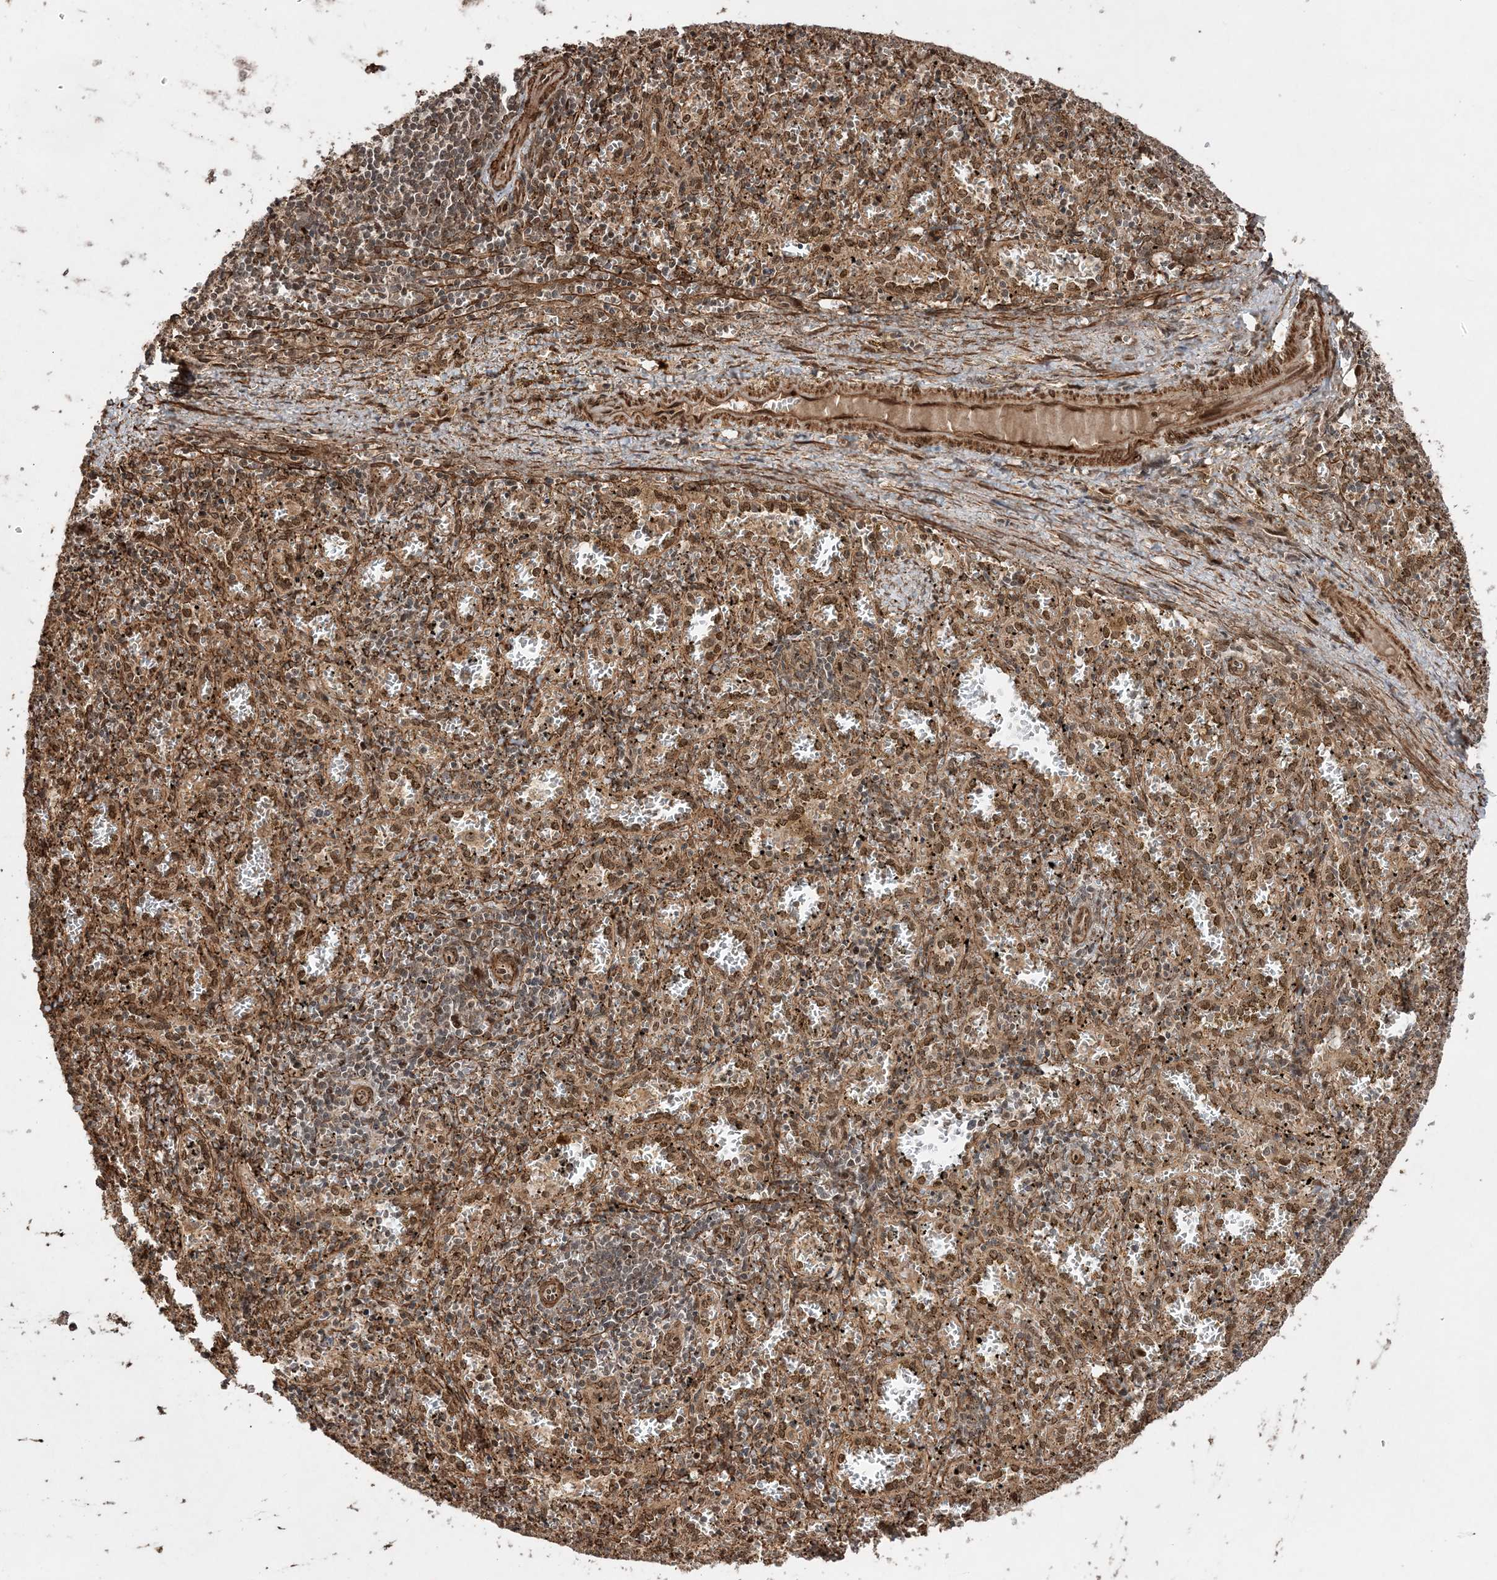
{"staining": {"intensity": "moderate", "quantity": "25%-75%", "location": "cytoplasmic/membranous,nuclear"}, "tissue": "spleen", "cell_type": "Cells in red pulp", "image_type": "normal", "snomed": [{"axis": "morphology", "description": "Normal tissue, NOS"}, {"axis": "topography", "description": "Spleen"}], "caption": "Spleen stained for a protein demonstrates moderate cytoplasmic/membranous,nuclear positivity in cells in red pulp. (DAB (3,3'-diaminobenzidine) IHC, brown staining for protein, blue staining for nuclei).", "gene": "ETAA1", "patient": {"sex": "male", "age": 11}}